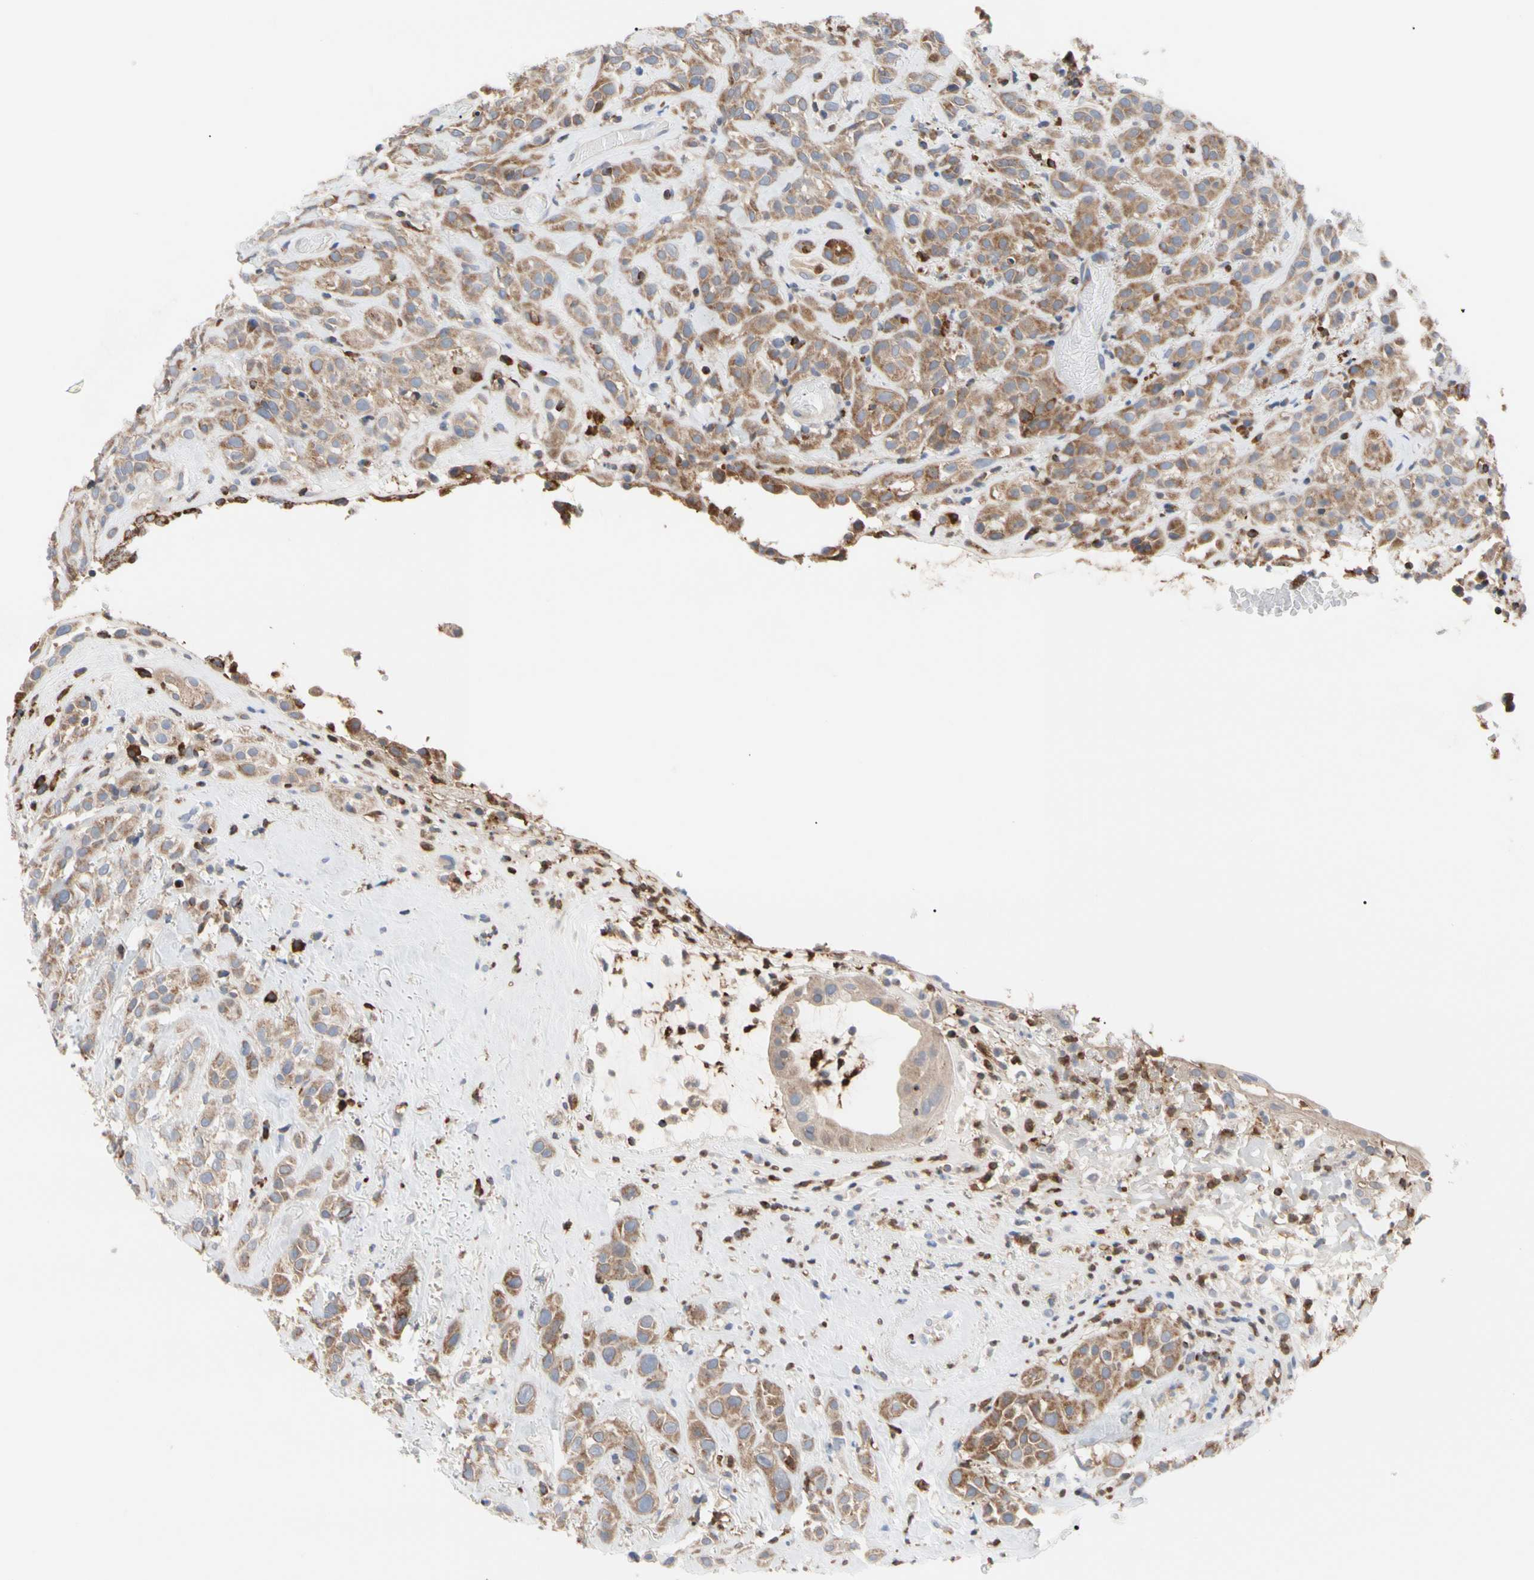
{"staining": {"intensity": "moderate", "quantity": ">75%", "location": "cytoplasmic/membranous"}, "tissue": "head and neck cancer", "cell_type": "Tumor cells", "image_type": "cancer", "snomed": [{"axis": "morphology", "description": "Squamous cell carcinoma, NOS"}, {"axis": "topography", "description": "Head-Neck"}], "caption": "A photomicrograph of human head and neck cancer stained for a protein displays moderate cytoplasmic/membranous brown staining in tumor cells.", "gene": "MCL1", "patient": {"sex": "male", "age": 62}}